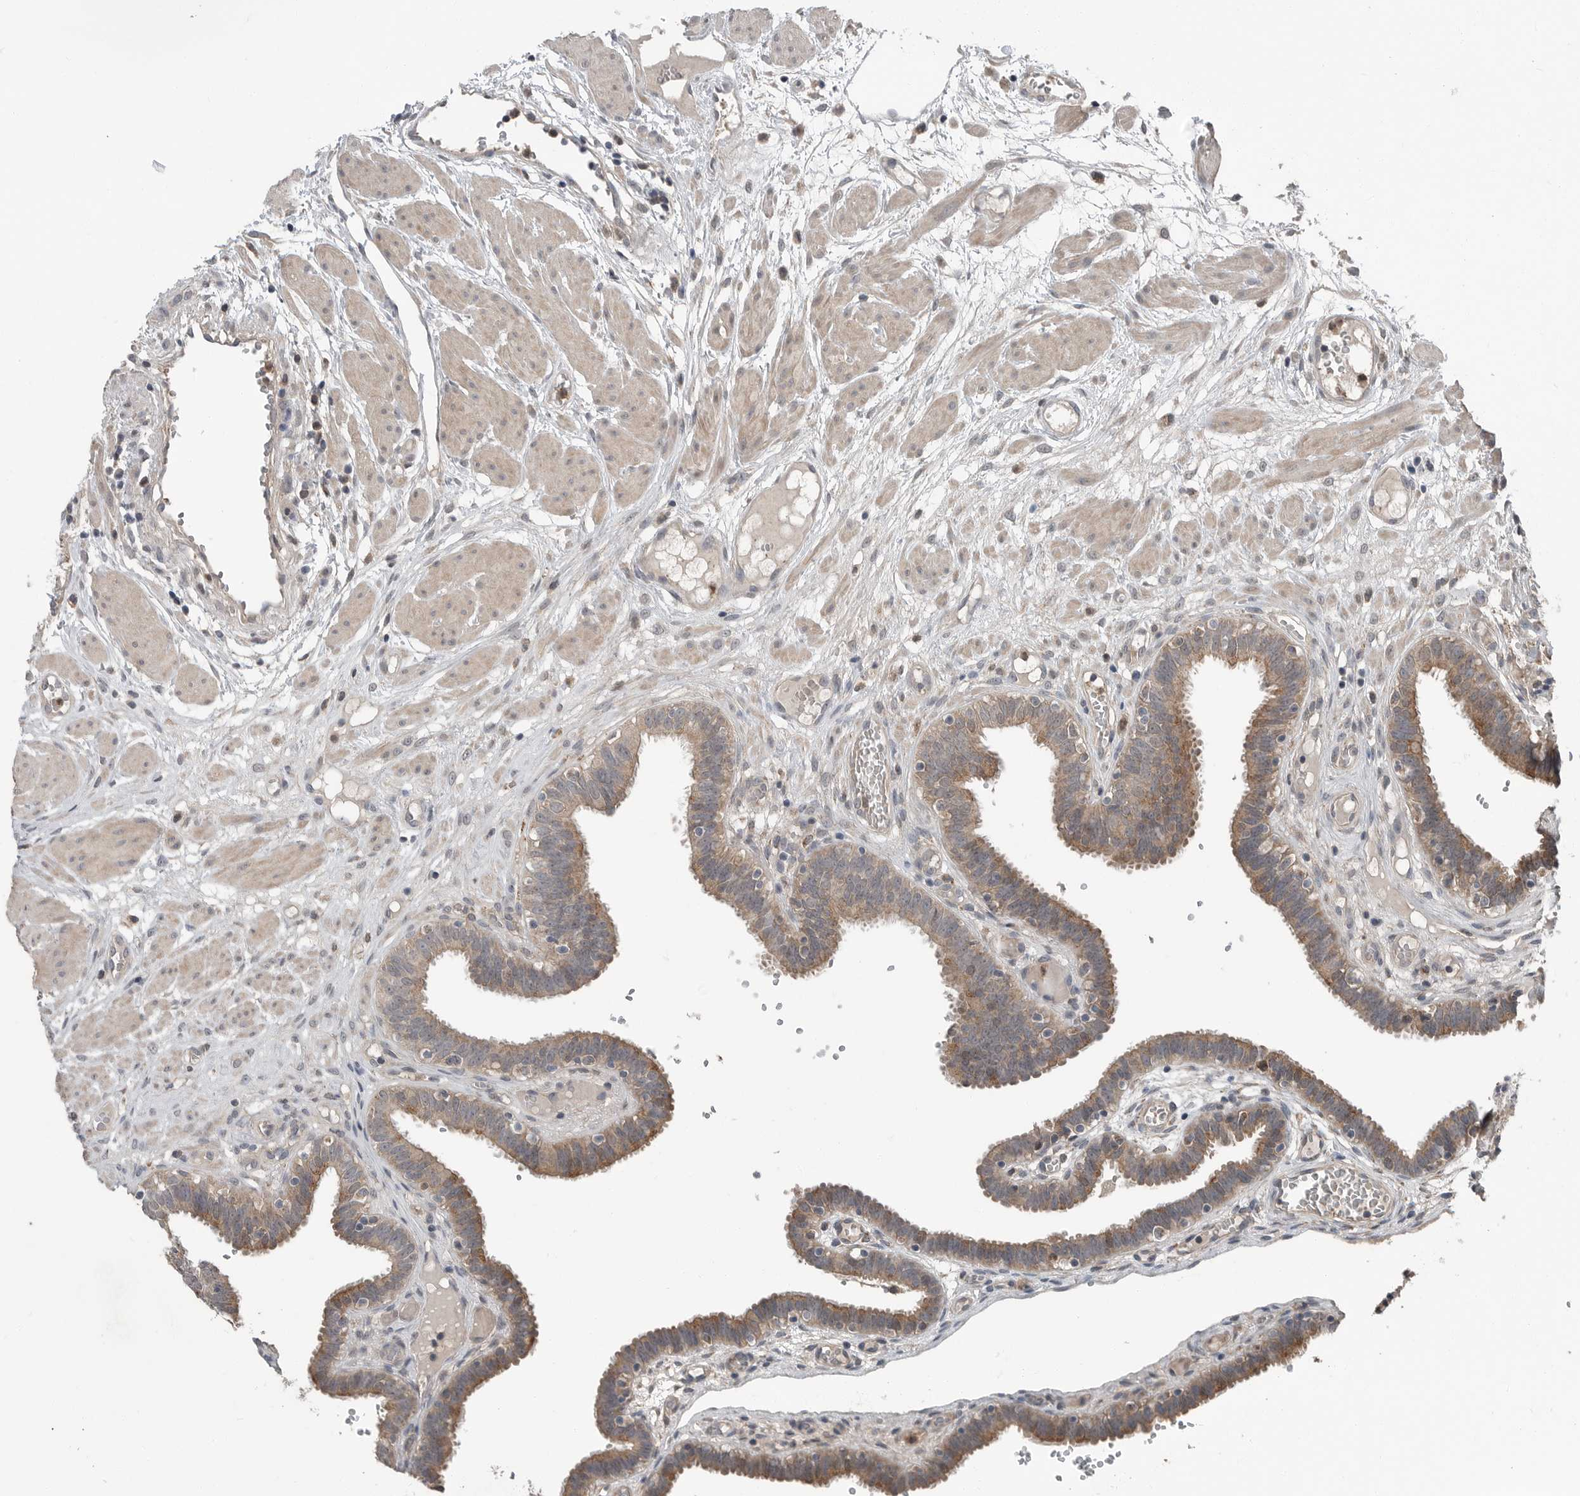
{"staining": {"intensity": "moderate", "quantity": ">75%", "location": "cytoplasmic/membranous"}, "tissue": "fallopian tube", "cell_type": "Glandular cells", "image_type": "normal", "snomed": [{"axis": "morphology", "description": "Normal tissue, NOS"}, {"axis": "topography", "description": "Fallopian tube"}, {"axis": "topography", "description": "Placenta"}], "caption": "A medium amount of moderate cytoplasmic/membranous expression is identified in about >75% of glandular cells in benign fallopian tube.", "gene": "SCP2", "patient": {"sex": "female", "age": 32}}